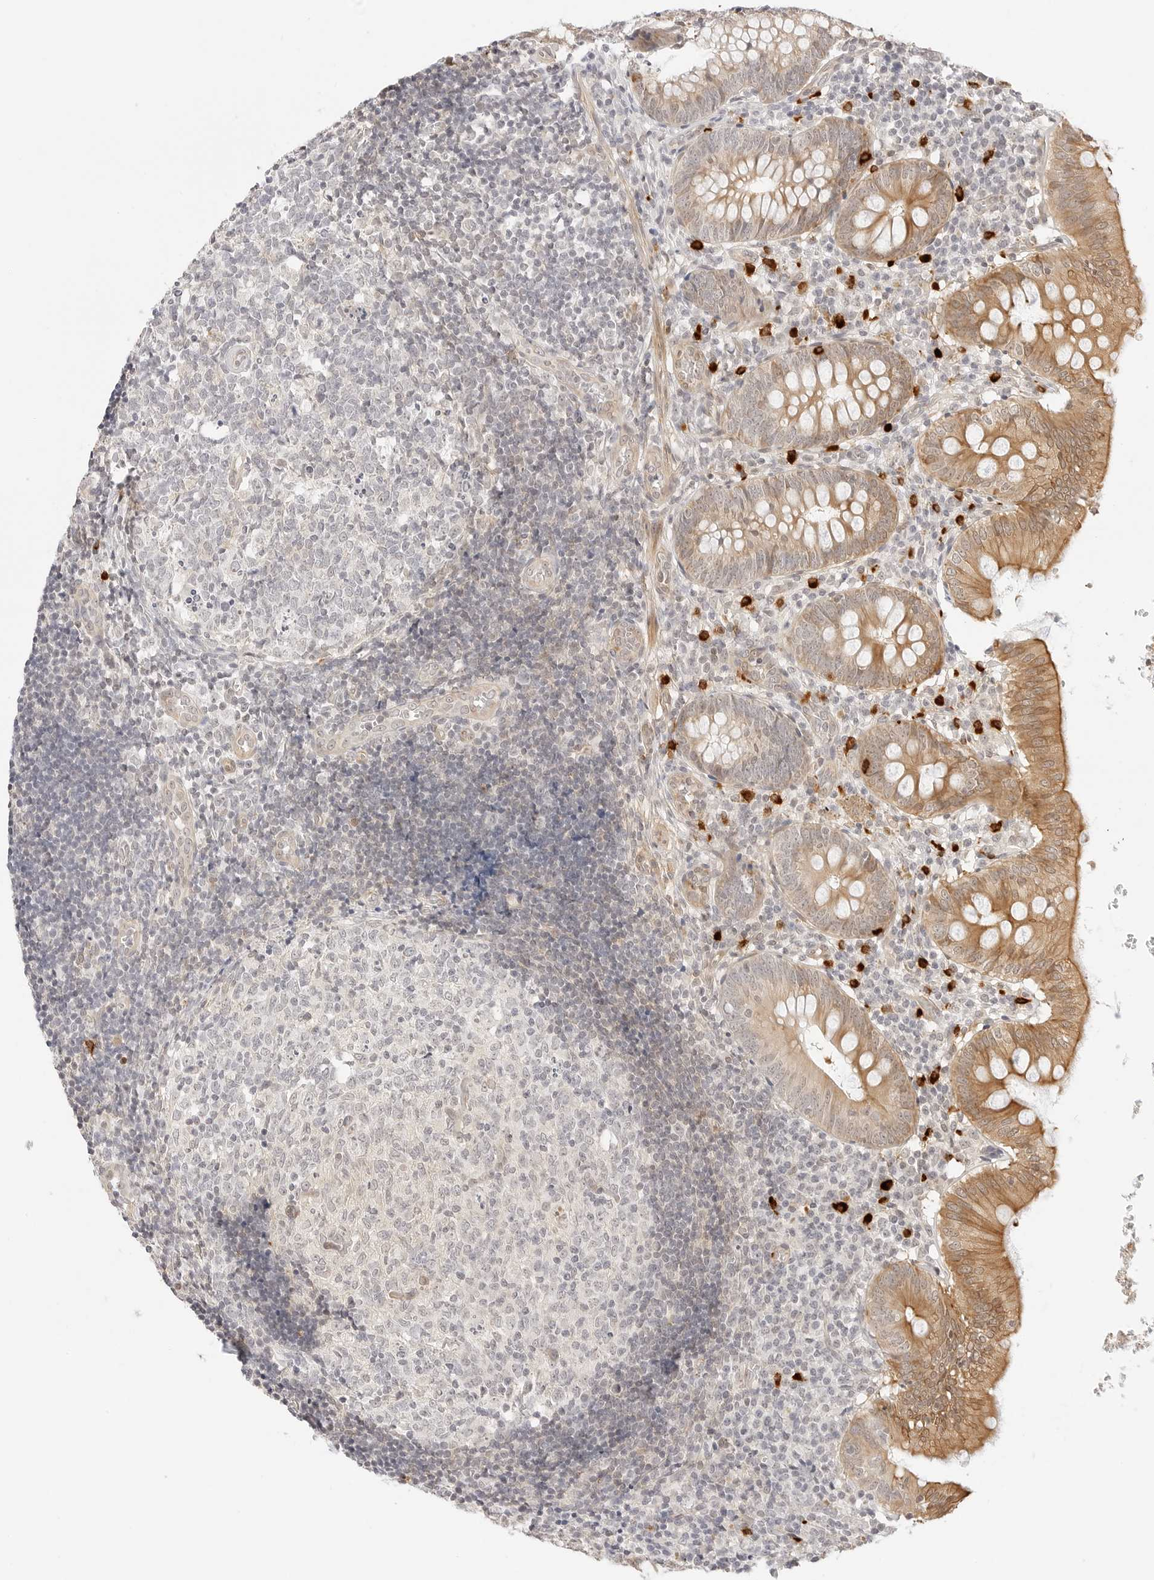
{"staining": {"intensity": "moderate", "quantity": "25%-75%", "location": "cytoplasmic/membranous"}, "tissue": "appendix", "cell_type": "Glandular cells", "image_type": "normal", "snomed": [{"axis": "morphology", "description": "Normal tissue, NOS"}, {"axis": "topography", "description": "Appendix"}], "caption": "DAB (3,3'-diaminobenzidine) immunohistochemical staining of unremarkable human appendix reveals moderate cytoplasmic/membranous protein positivity in about 25%-75% of glandular cells.", "gene": "TEKT2", "patient": {"sex": "male", "age": 8}}